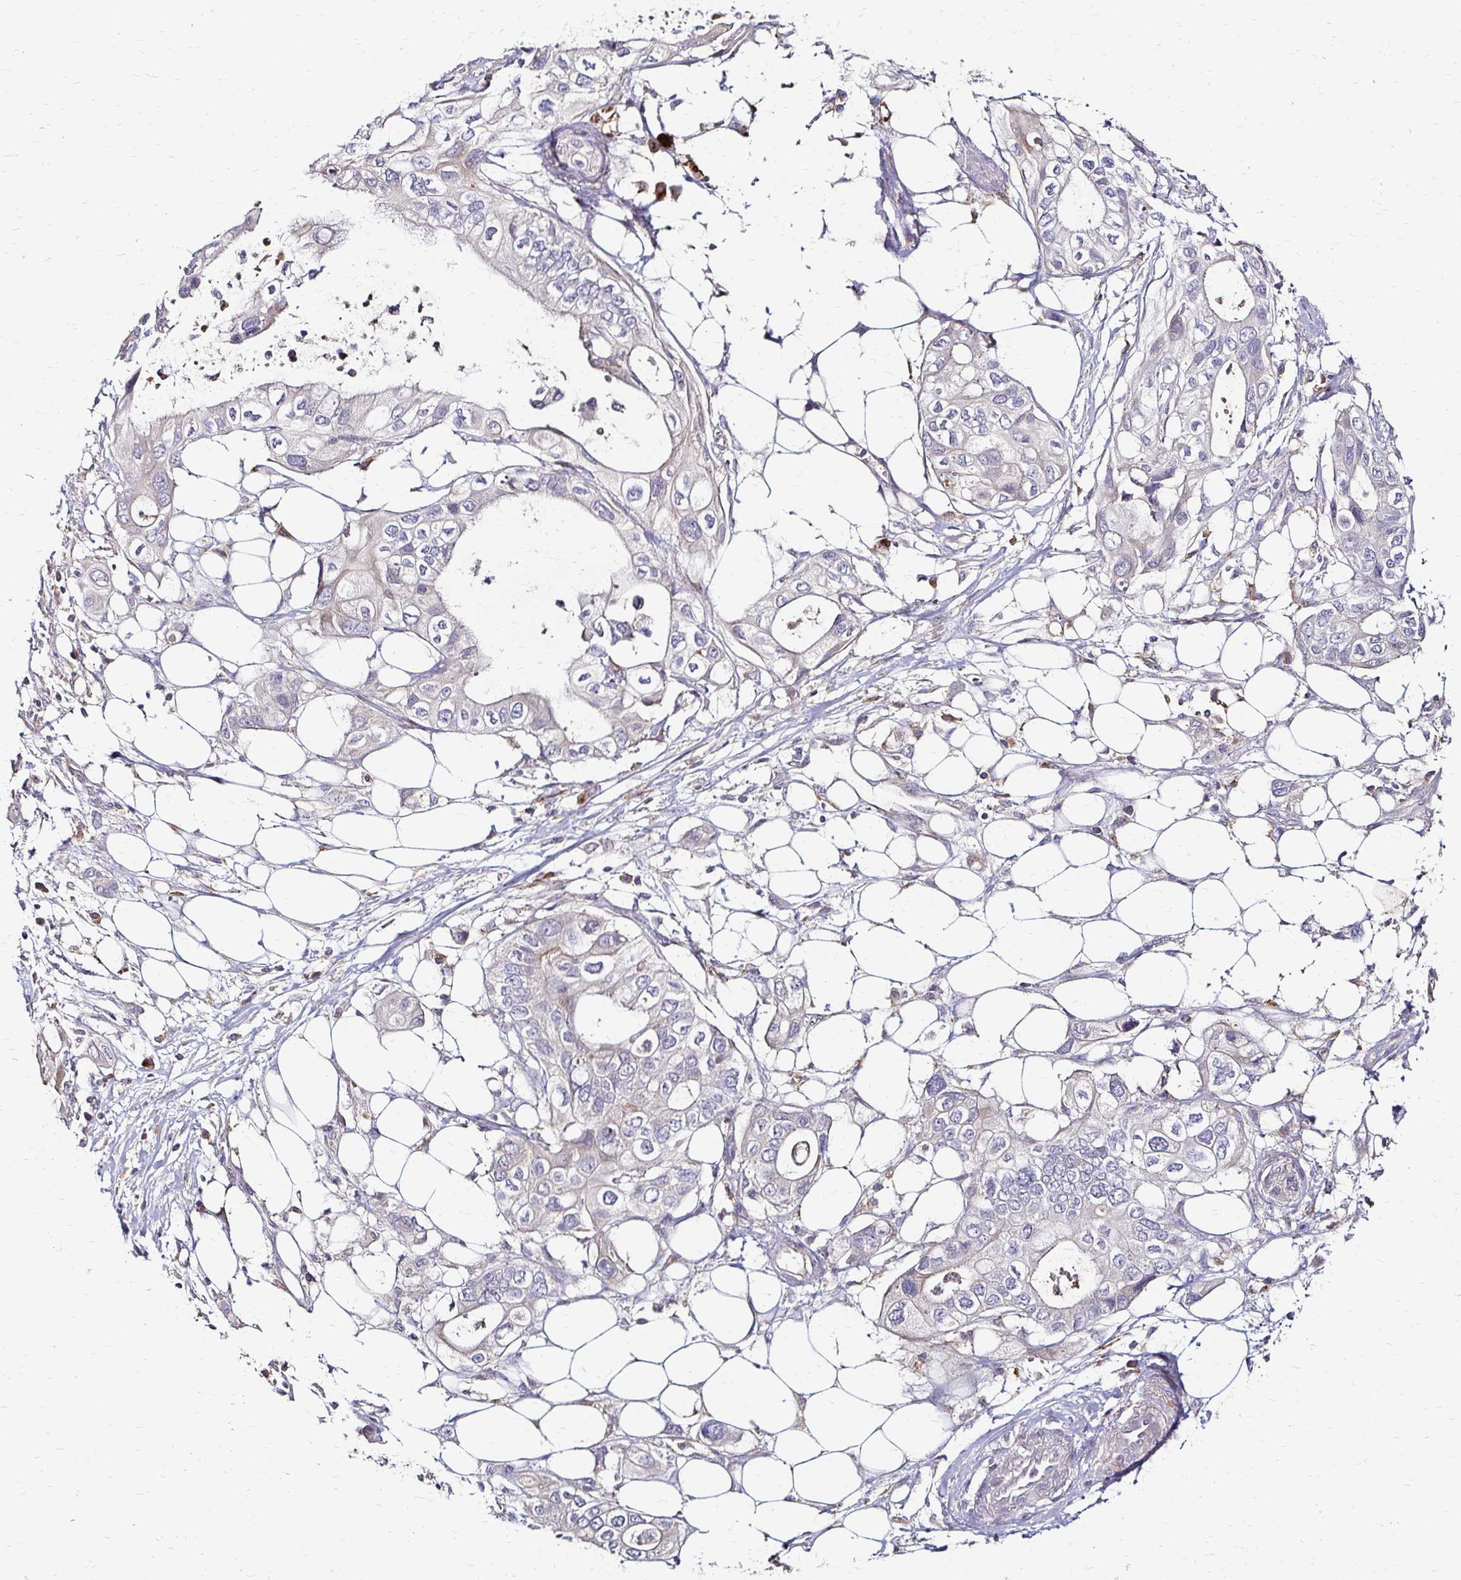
{"staining": {"intensity": "negative", "quantity": "none", "location": "none"}, "tissue": "pancreatic cancer", "cell_type": "Tumor cells", "image_type": "cancer", "snomed": [{"axis": "morphology", "description": "Adenocarcinoma, NOS"}, {"axis": "topography", "description": "Pancreas"}], "caption": "Pancreatic adenocarcinoma was stained to show a protein in brown. There is no significant expression in tumor cells. The staining is performed using DAB (3,3'-diaminobenzidine) brown chromogen with nuclei counter-stained in using hematoxylin.", "gene": "IDUA", "patient": {"sex": "female", "age": 63}}